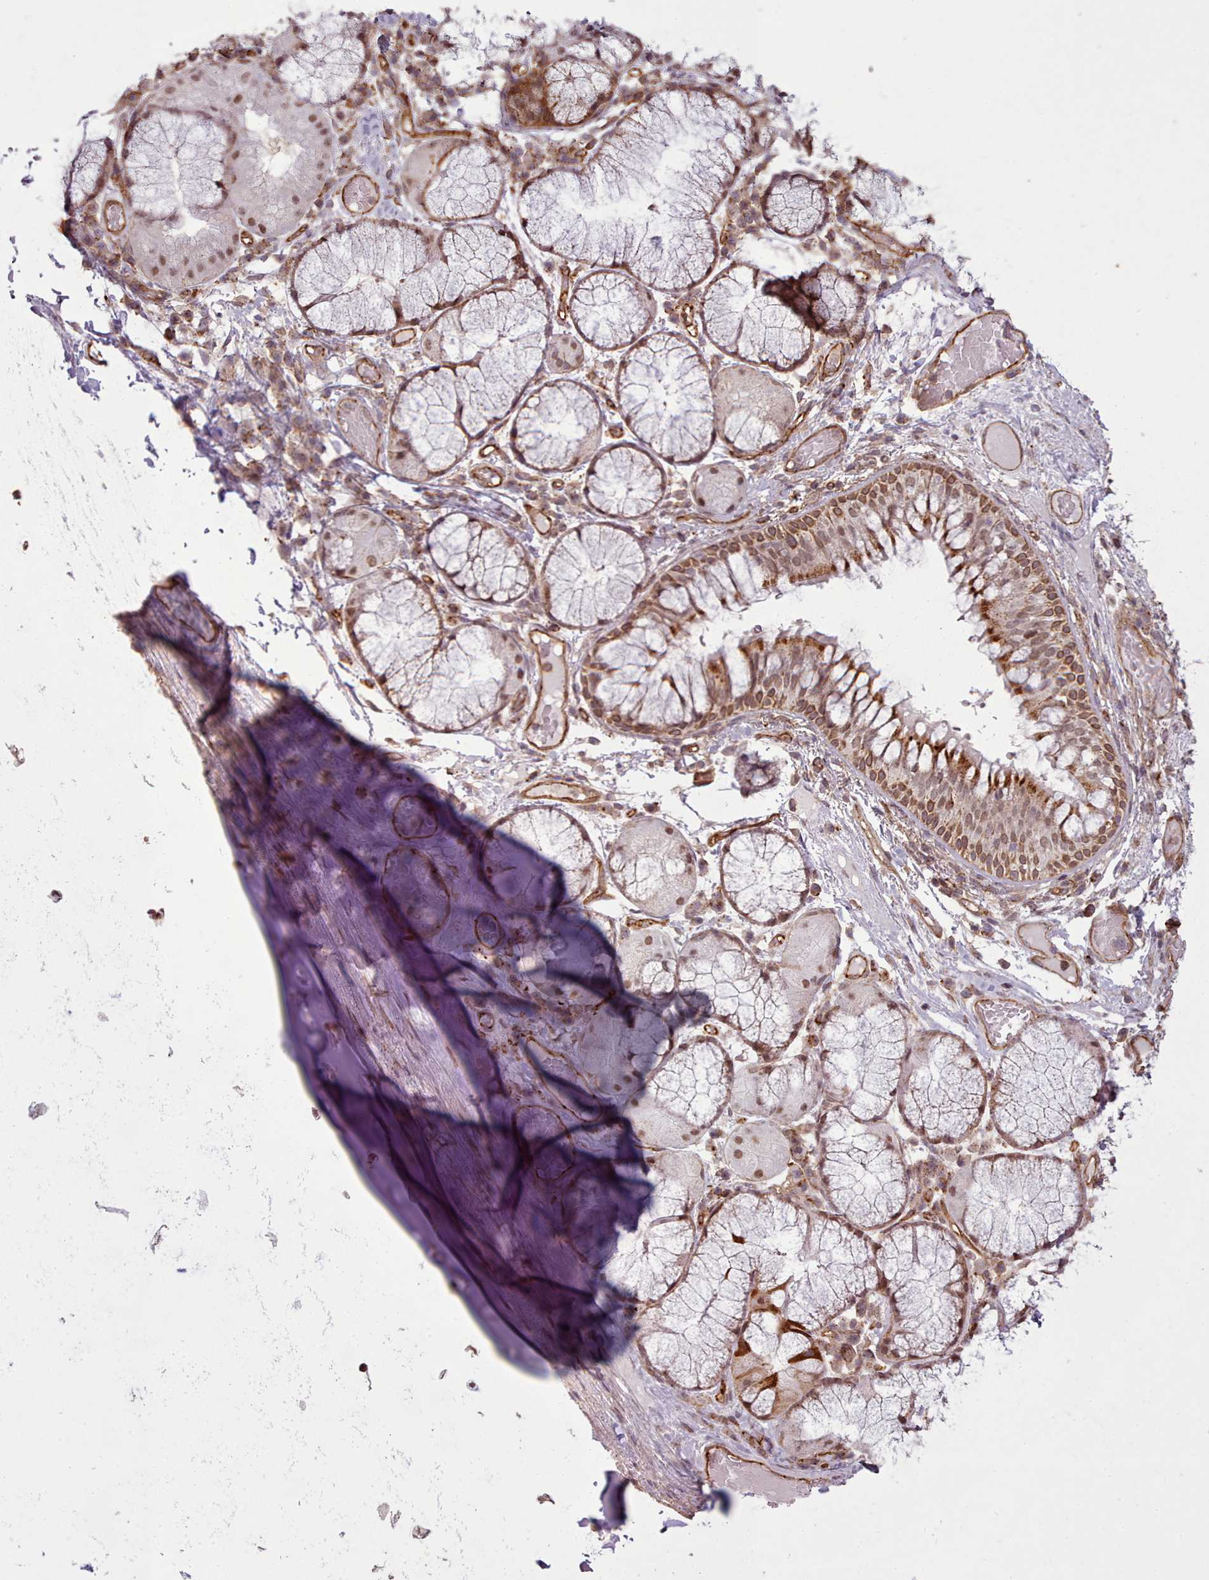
{"staining": {"intensity": "moderate", "quantity": ">75%", "location": "cytoplasmic/membranous"}, "tissue": "soft tissue", "cell_type": "Chondrocytes", "image_type": "normal", "snomed": [{"axis": "morphology", "description": "Normal tissue, NOS"}, {"axis": "topography", "description": "Cartilage tissue"}, {"axis": "topography", "description": "Bronchus"}], "caption": "Soft tissue stained with DAB (3,3'-diaminobenzidine) immunohistochemistry (IHC) demonstrates medium levels of moderate cytoplasmic/membranous staining in approximately >75% of chondrocytes.", "gene": "ZMYM4", "patient": {"sex": "male", "age": 56}}